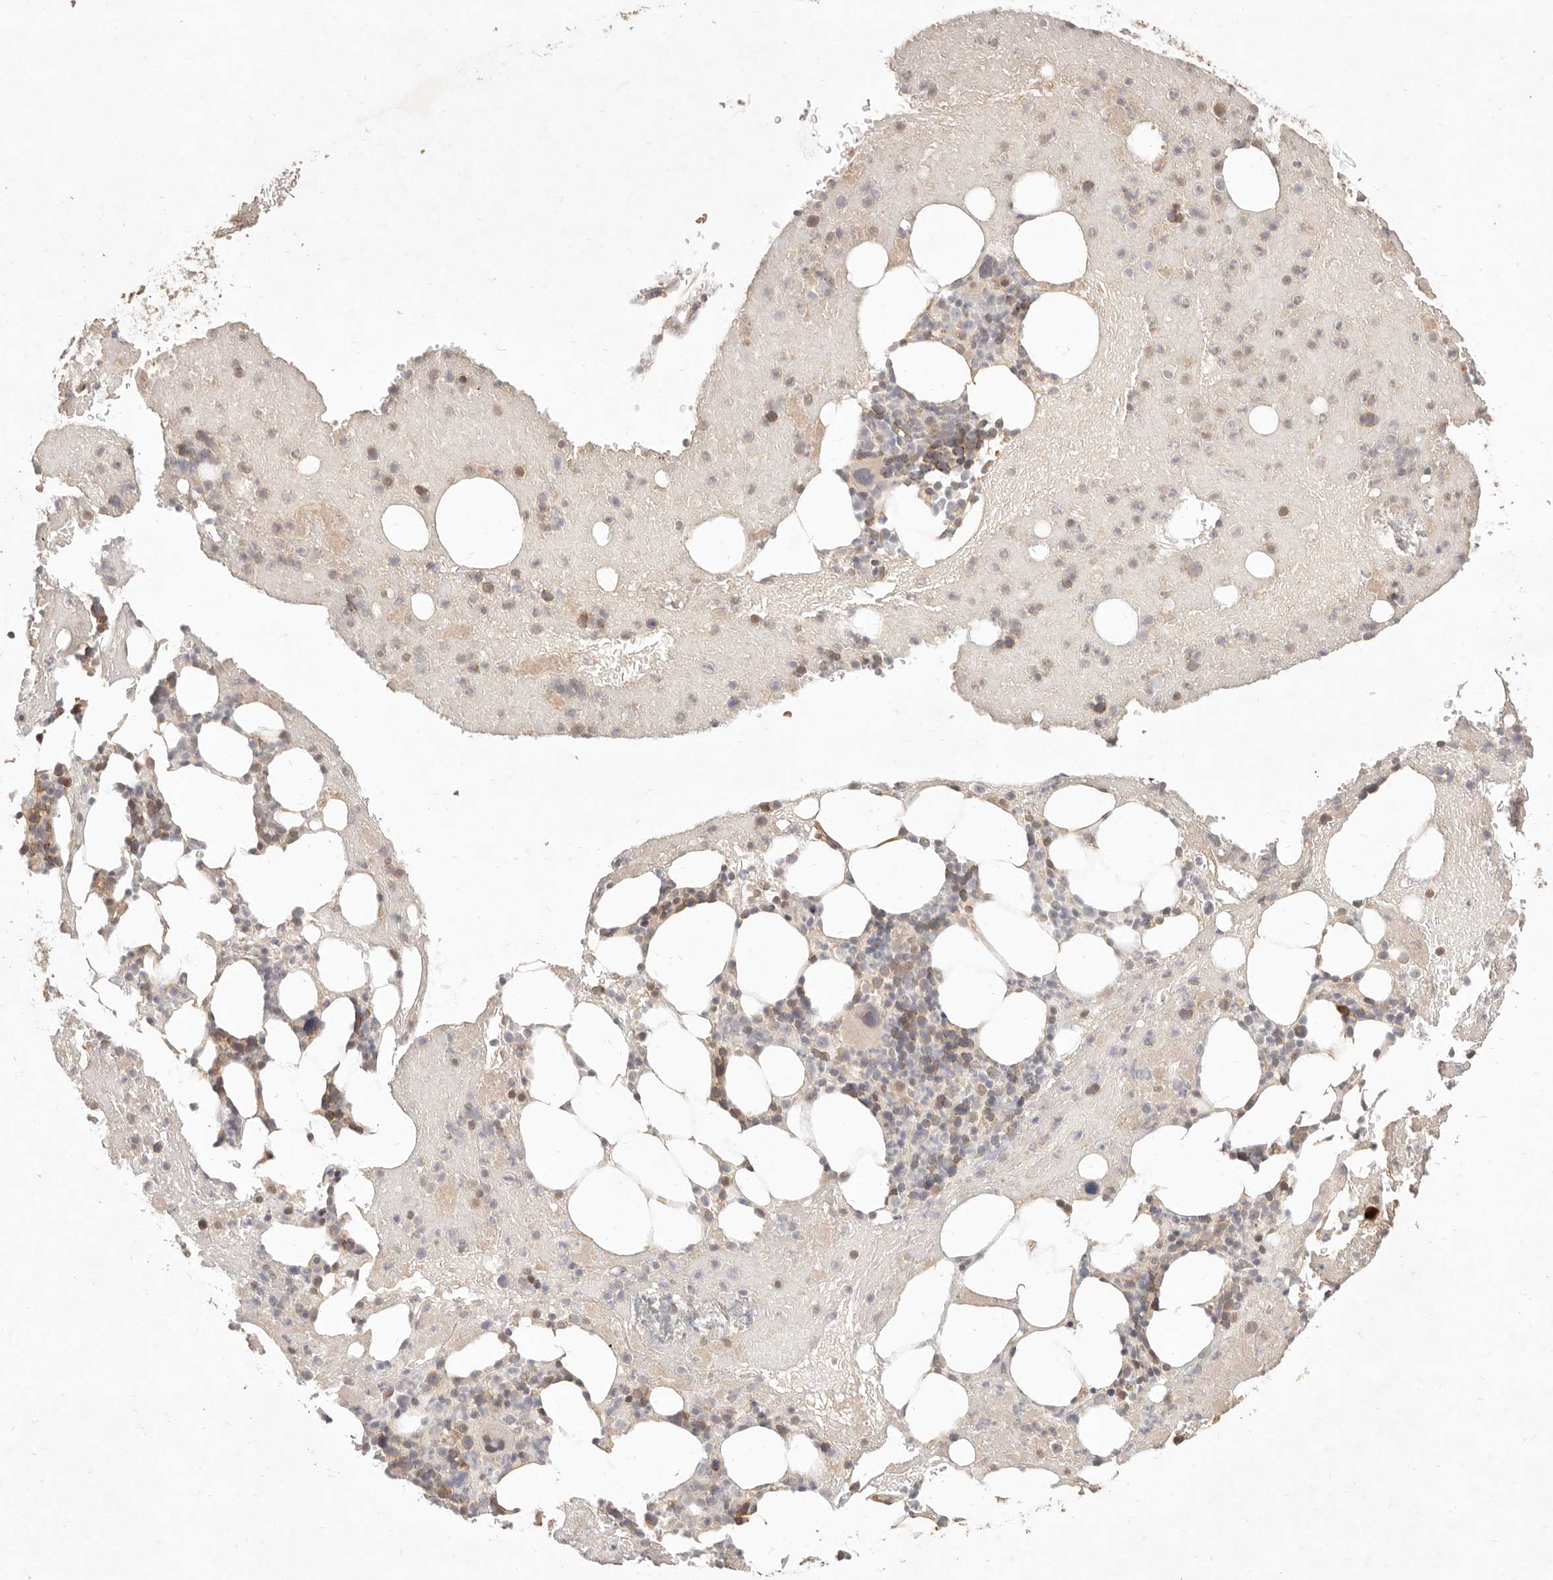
{"staining": {"intensity": "weak", "quantity": "25%-75%", "location": "cytoplasmic/membranous"}, "tissue": "bone marrow", "cell_type": "Hematopoietic cells", "image_type": "normal", "snomed": [{"axis": "morphology", "description": "Normal tissue, NOS"}, {"axis": "topography", "description": "Bone marrow"}], "caption": "Immunohistochemistry (DAB) staining of normal bone marrow shows weak cytoplasmic/membranous protein expression in approximately 25%-75% of hematopoietic cells.", "gene": "MEP1A", "patient": {"sex": "female", "age": 54}}